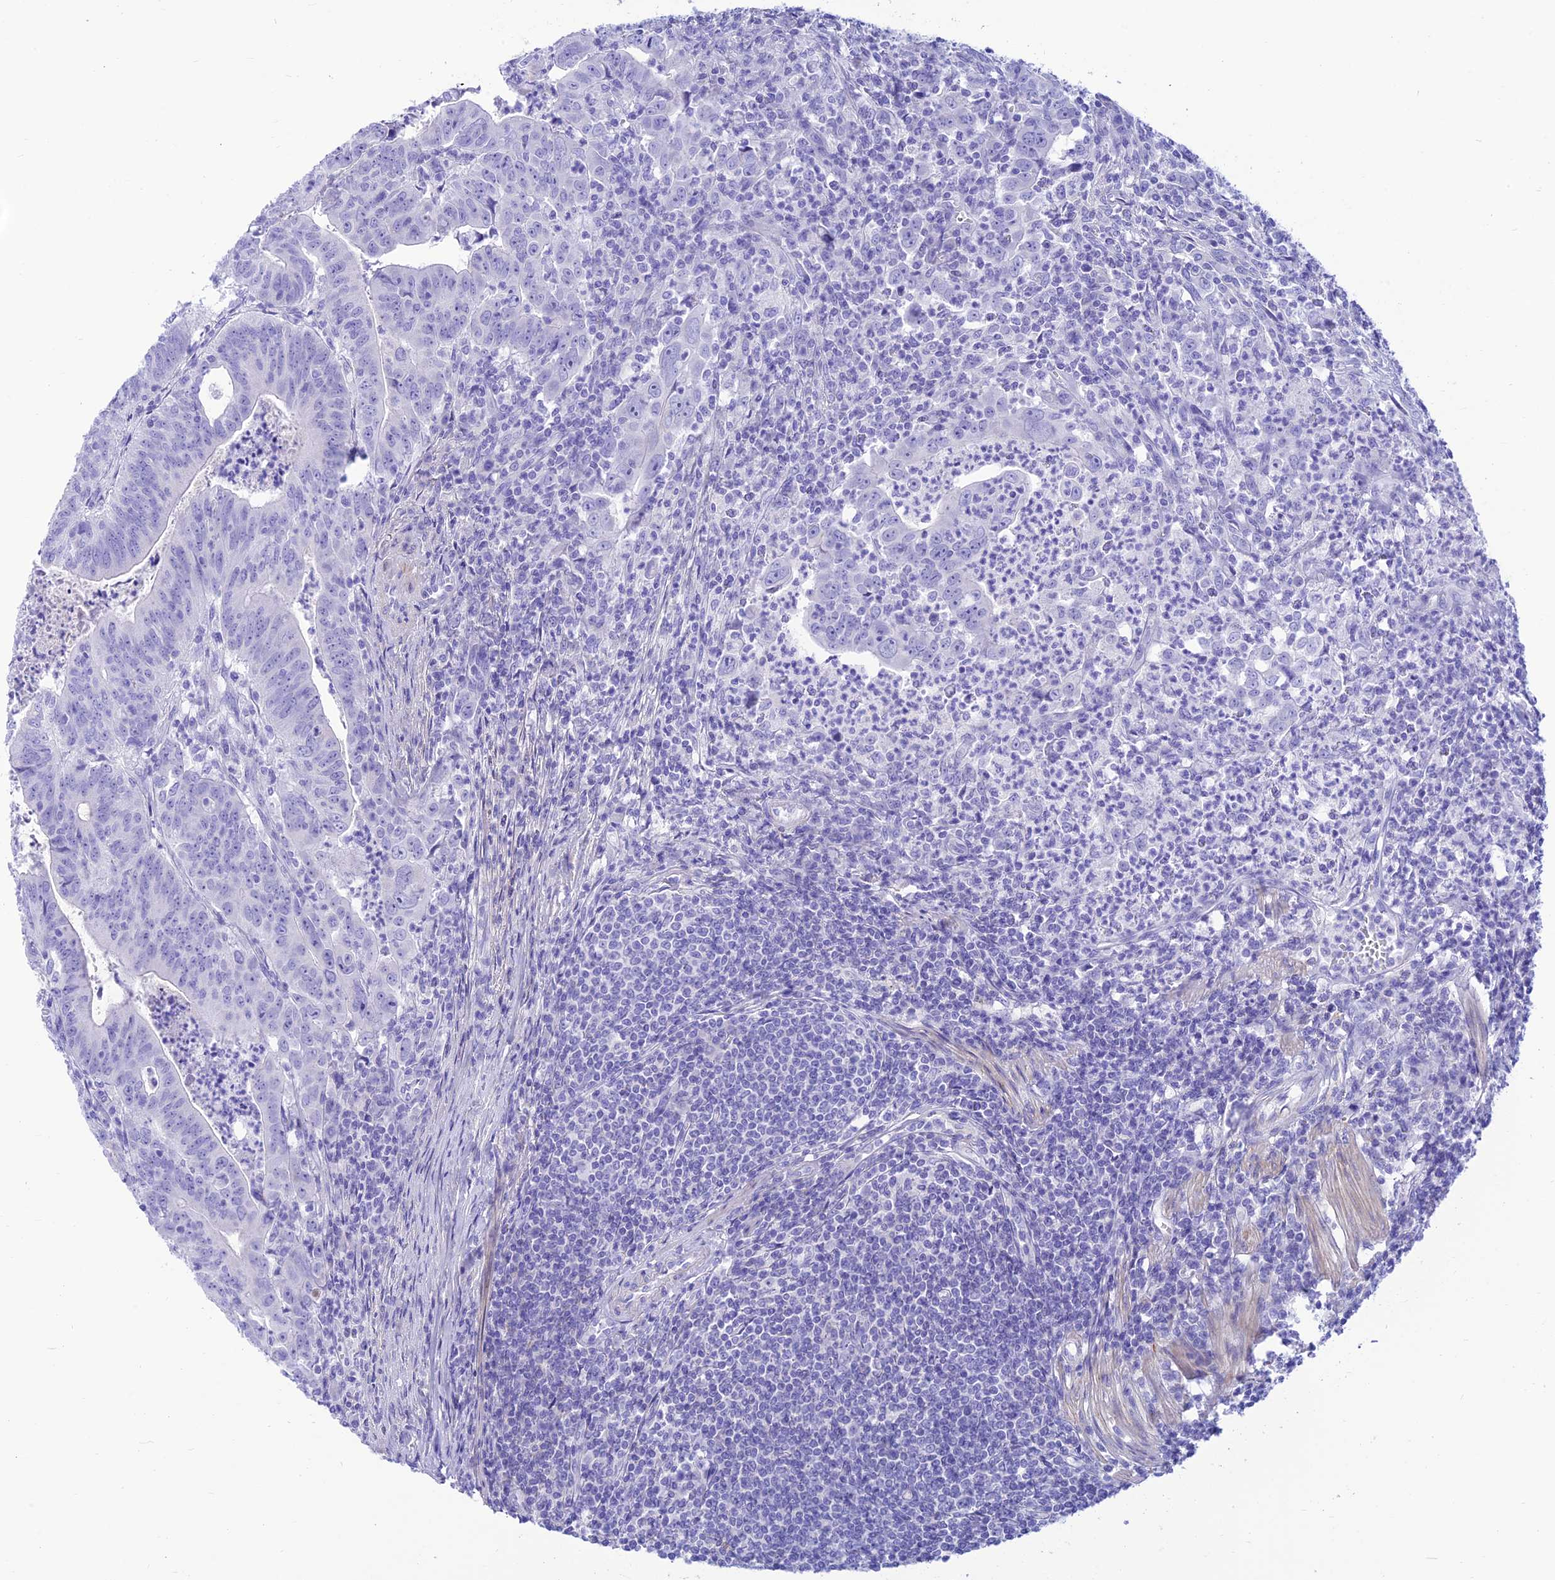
{"staining": {"intensity": "negative", "quantity": "none", "location": "none"}, "tissue": "colorectal cancer", "cell_type": "Tumor cells", "image_type": "cancer", "snomed": [{"axis": "morphology", "description": "Adenocarcinoma, NOS"}, {"axis": "topography", "description": "Rectum"}], "caption": "Immunohistochemistry (IHC) histopathology image of neoplastic tissue: human colorectal cancer (adenocarcinoma) stained with DAB exhibits no significant protein staining in tumor cells.", "gene": "PRNP", "patient": {"sex": "male", "age": 69}}